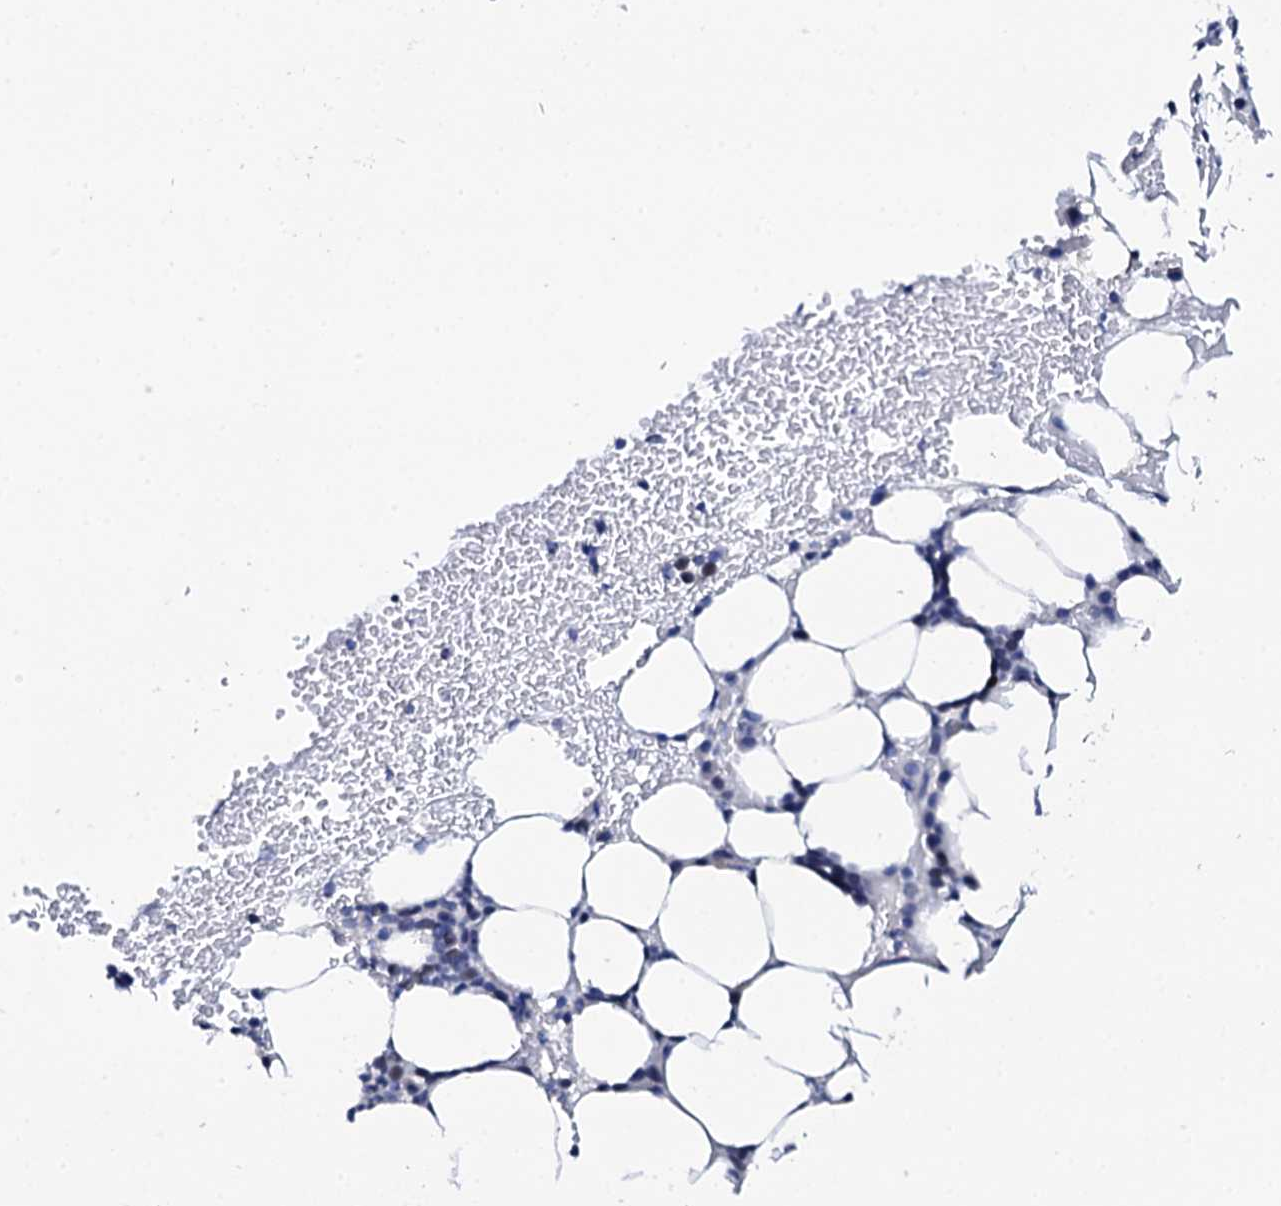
{"staining": {"intensity": "strong", "quantity": "<25%", "location": "nuclear"}, "tissue": "bone marrow", "cell_type": "Hematopoietic cells", "image_type": "normal", "snomed": [{"axis": "morphology", "description": "Normal tissue, NOS"}, {"axis": "topography", "description": "Bone marrow"}], "caption": "This is a histology image of immunohistochemistry (IHC) staining of normal bone marrow, which shows strong positivity in the nuclear of hematopoietic cells.", "gene": "NUDT13", "patient": {"sex": "male", "age": 78}}